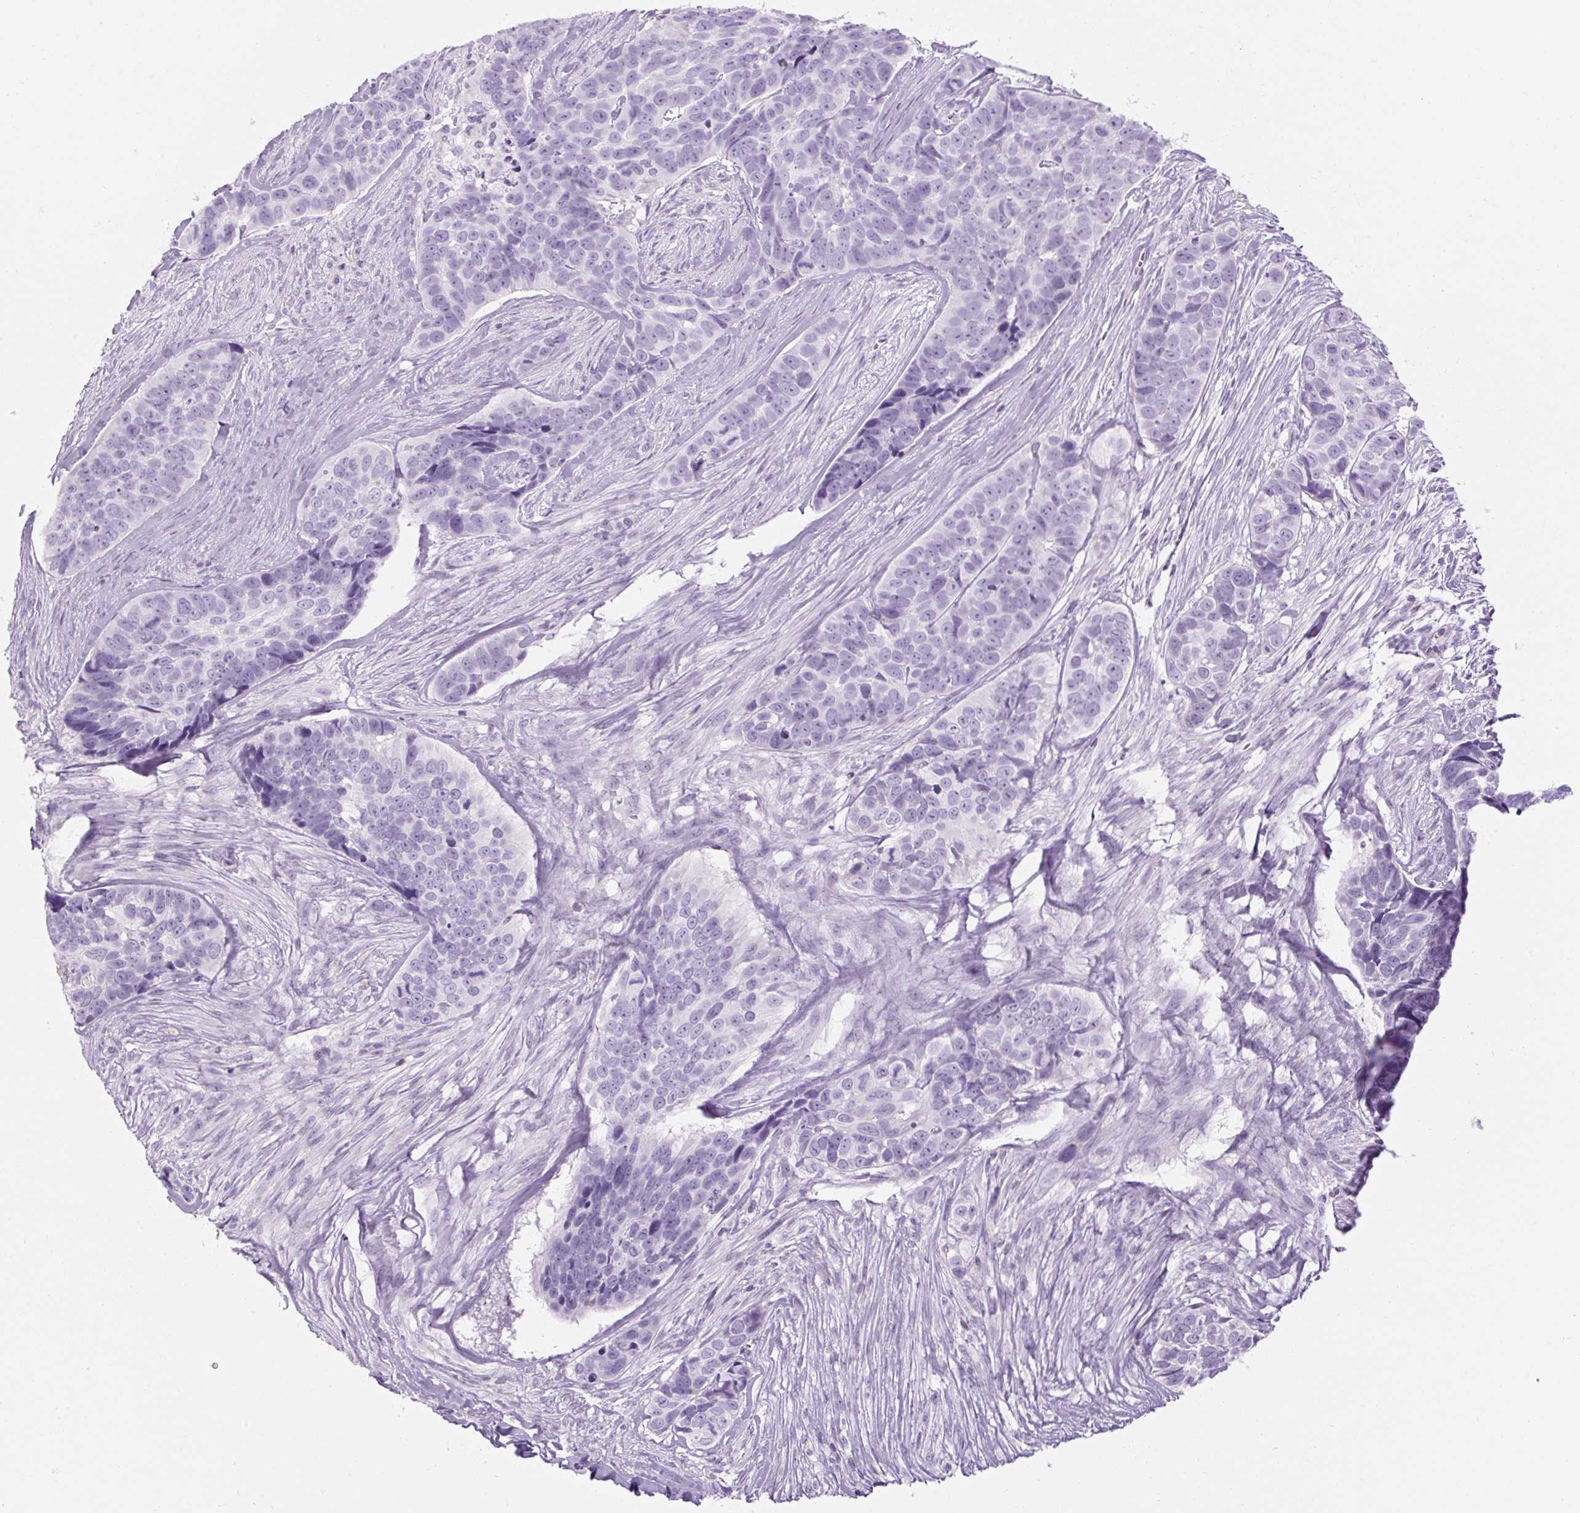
{"staining": {"intensity": "negative", "quantity": "none", "location": "none"}, "tissue": "skin cancer", "cell_type": "Tumor cells", "image_type": "cancer", "snomed": [{"axis": "morphology", "description": "Basal cell carcinoma"}, {"axis": "topography", "description": "Skin"}], "caption": "Protein analysis of skin basal cell carcinoma reveals no significant positivity in tumor cells. (Stains: DAB immunohistochemistry (IHC) with hematoxylin counter stain, Microscopy: brightfield microscopy at high magnification).", "gene": "TIGD2", "patient": {"sex": "female", "age": 82}}